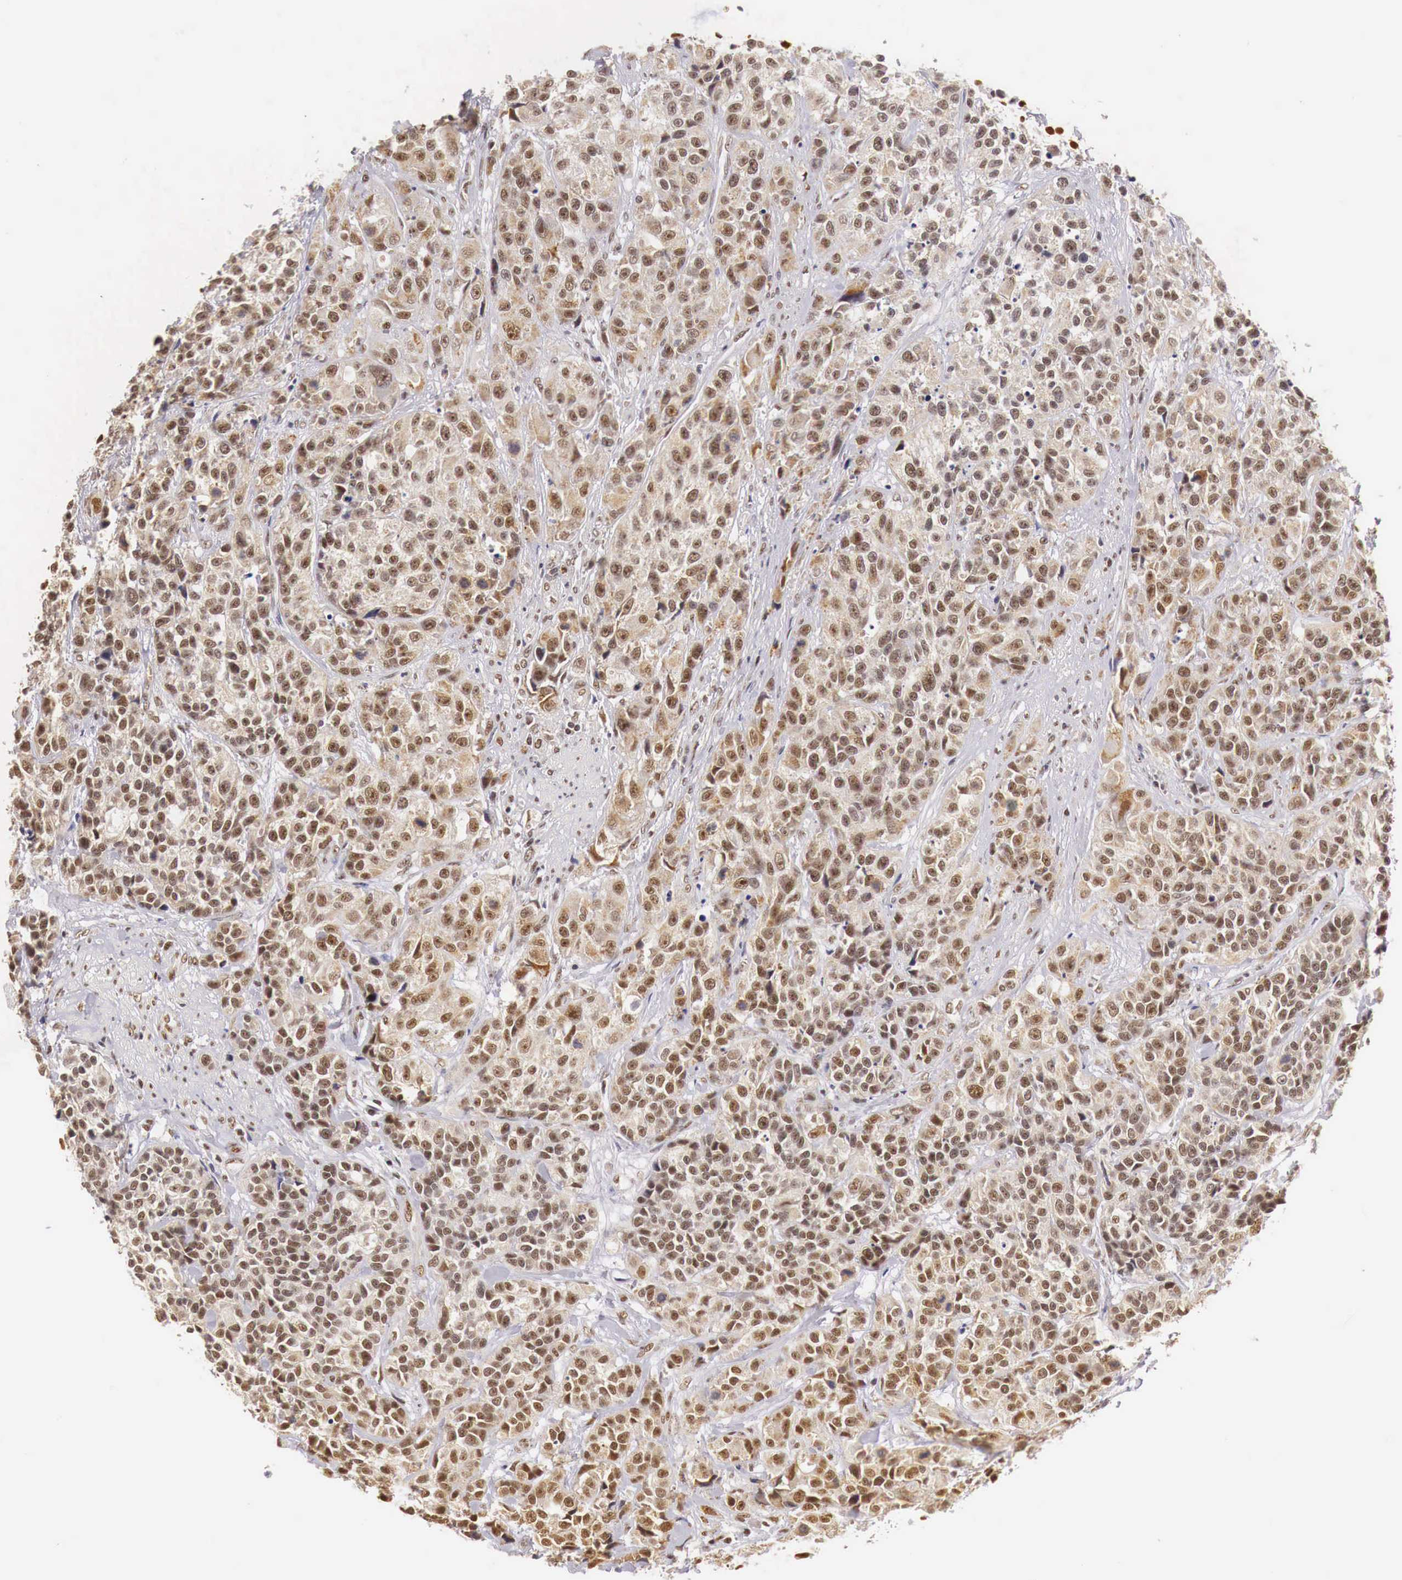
{"staining": {"intensity": "moderate", "quantity": ">75%", "location": "cytoplasmic/membranous,nuclear"}, "tissue": "urothelial cancer", "cell_type": "Tumor cells", "image_type": "cancer", "snomed": [{"axis": "morphology", "description": "Urothelial carcinoma, High grade"}, {"axis": "topography", "description": "Urinary bladder"}], "caption": "Protein expression by immunohistochemistry shows moderate cytoplasmic/membranous and nuclear staining in approximately >75% of tumor cells in high-grade urothelial carcinoma. The staining is performed using DAB brown chromogen to label protein expression. The nuclei are counter-stained blue using hematoxylin.", "gene": "GPKOW", "patient": {"sex": "female", "age": 81}}